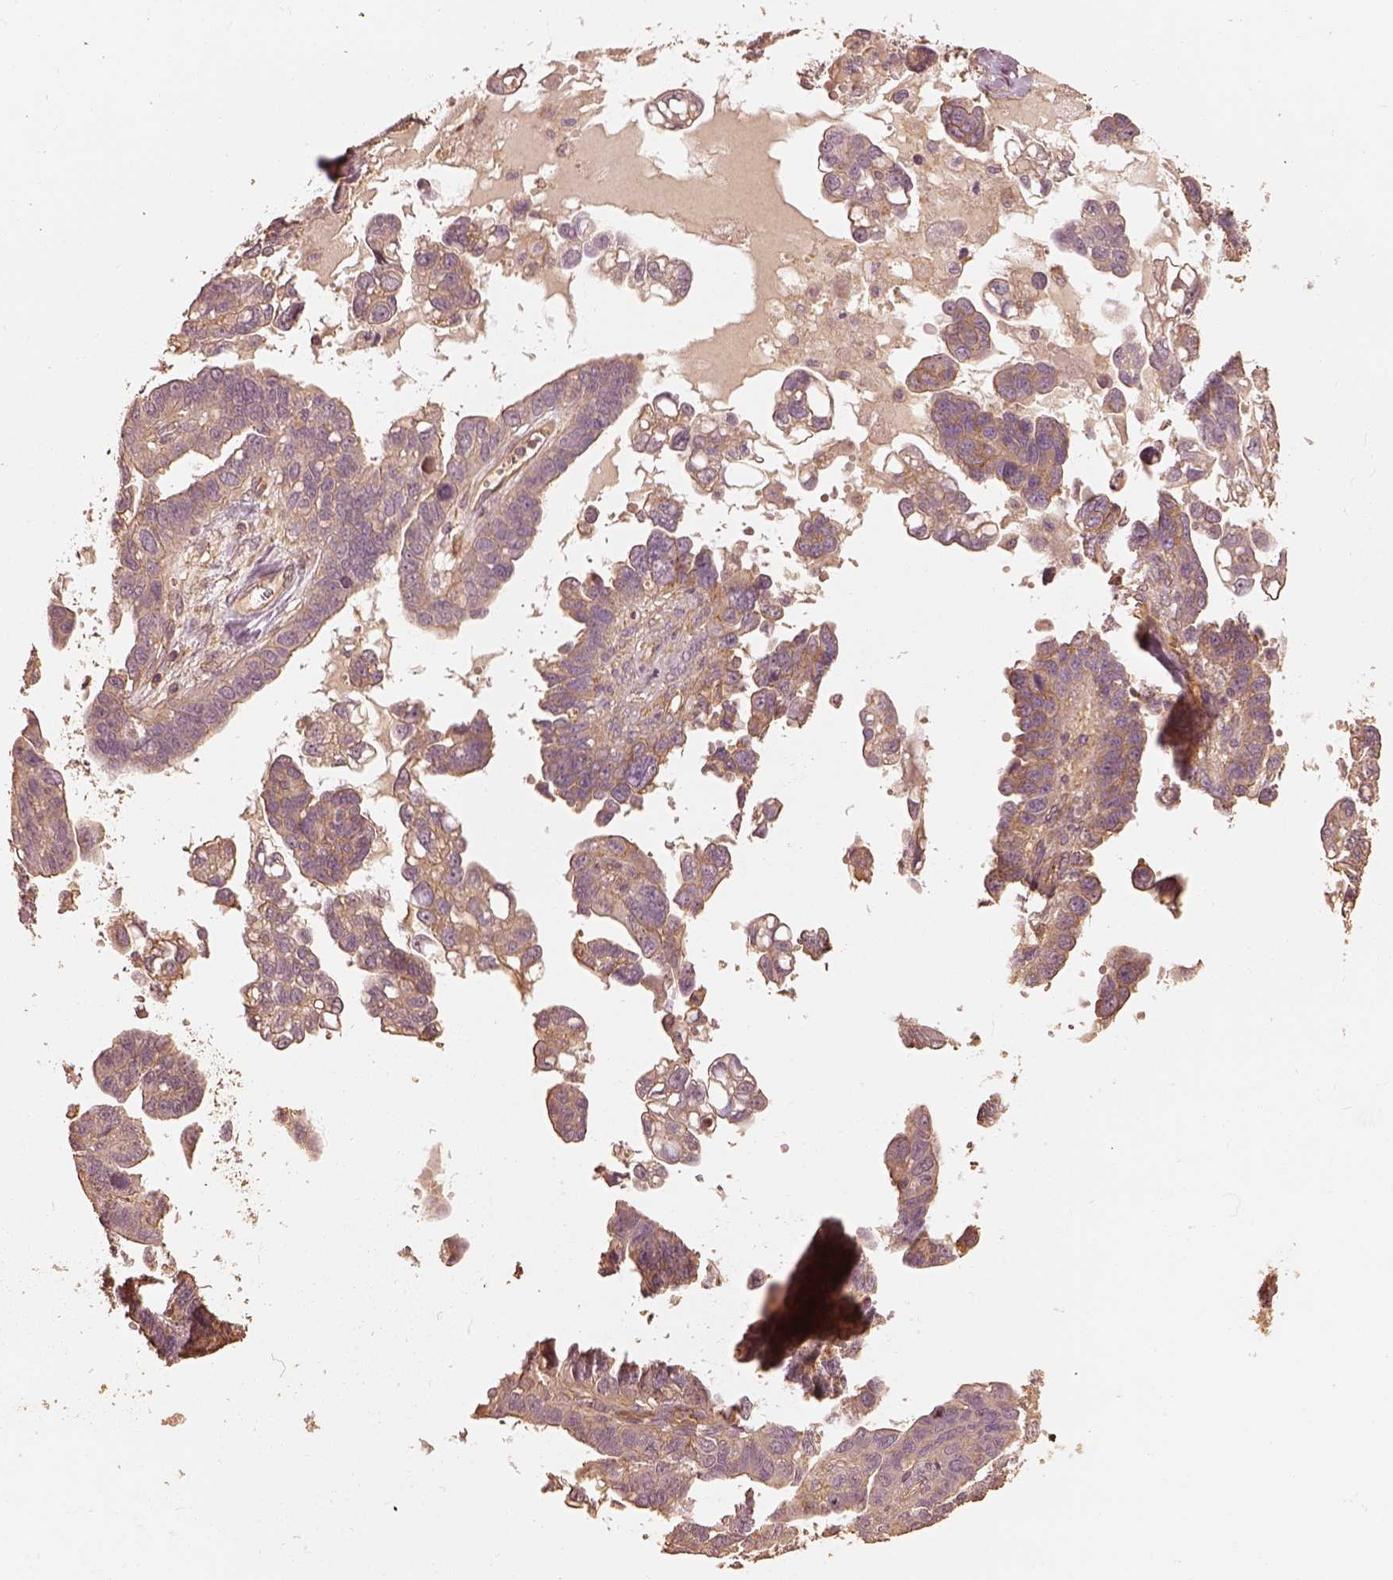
{"staining": {"intensity": "weak", "quantity": "25%-75%", "location": "cytoplasmic/membranous"}, "tissue": "ovarian cancer", "cell_type": "Tumor cells", "image_type": "cancer", "snomed": [{"axis": "morphology", "description": "Cystadenocarcinoma, serous, NOS"}, {"axis": "topography", "description": "Ovary"}], "caption": "An IHC photomicrograph of neoplastic tissue is shown. Protein staining in brown labels weak cytoplasmic/membranous positivity in serous cystadenocarcinoma (ovarian) within tumor cells. Immunohistochemistry stains the protein in brown and the nuclei are stained blue.", "gene": "WDR7", "patient": {"sex": "female", "age": 69}}